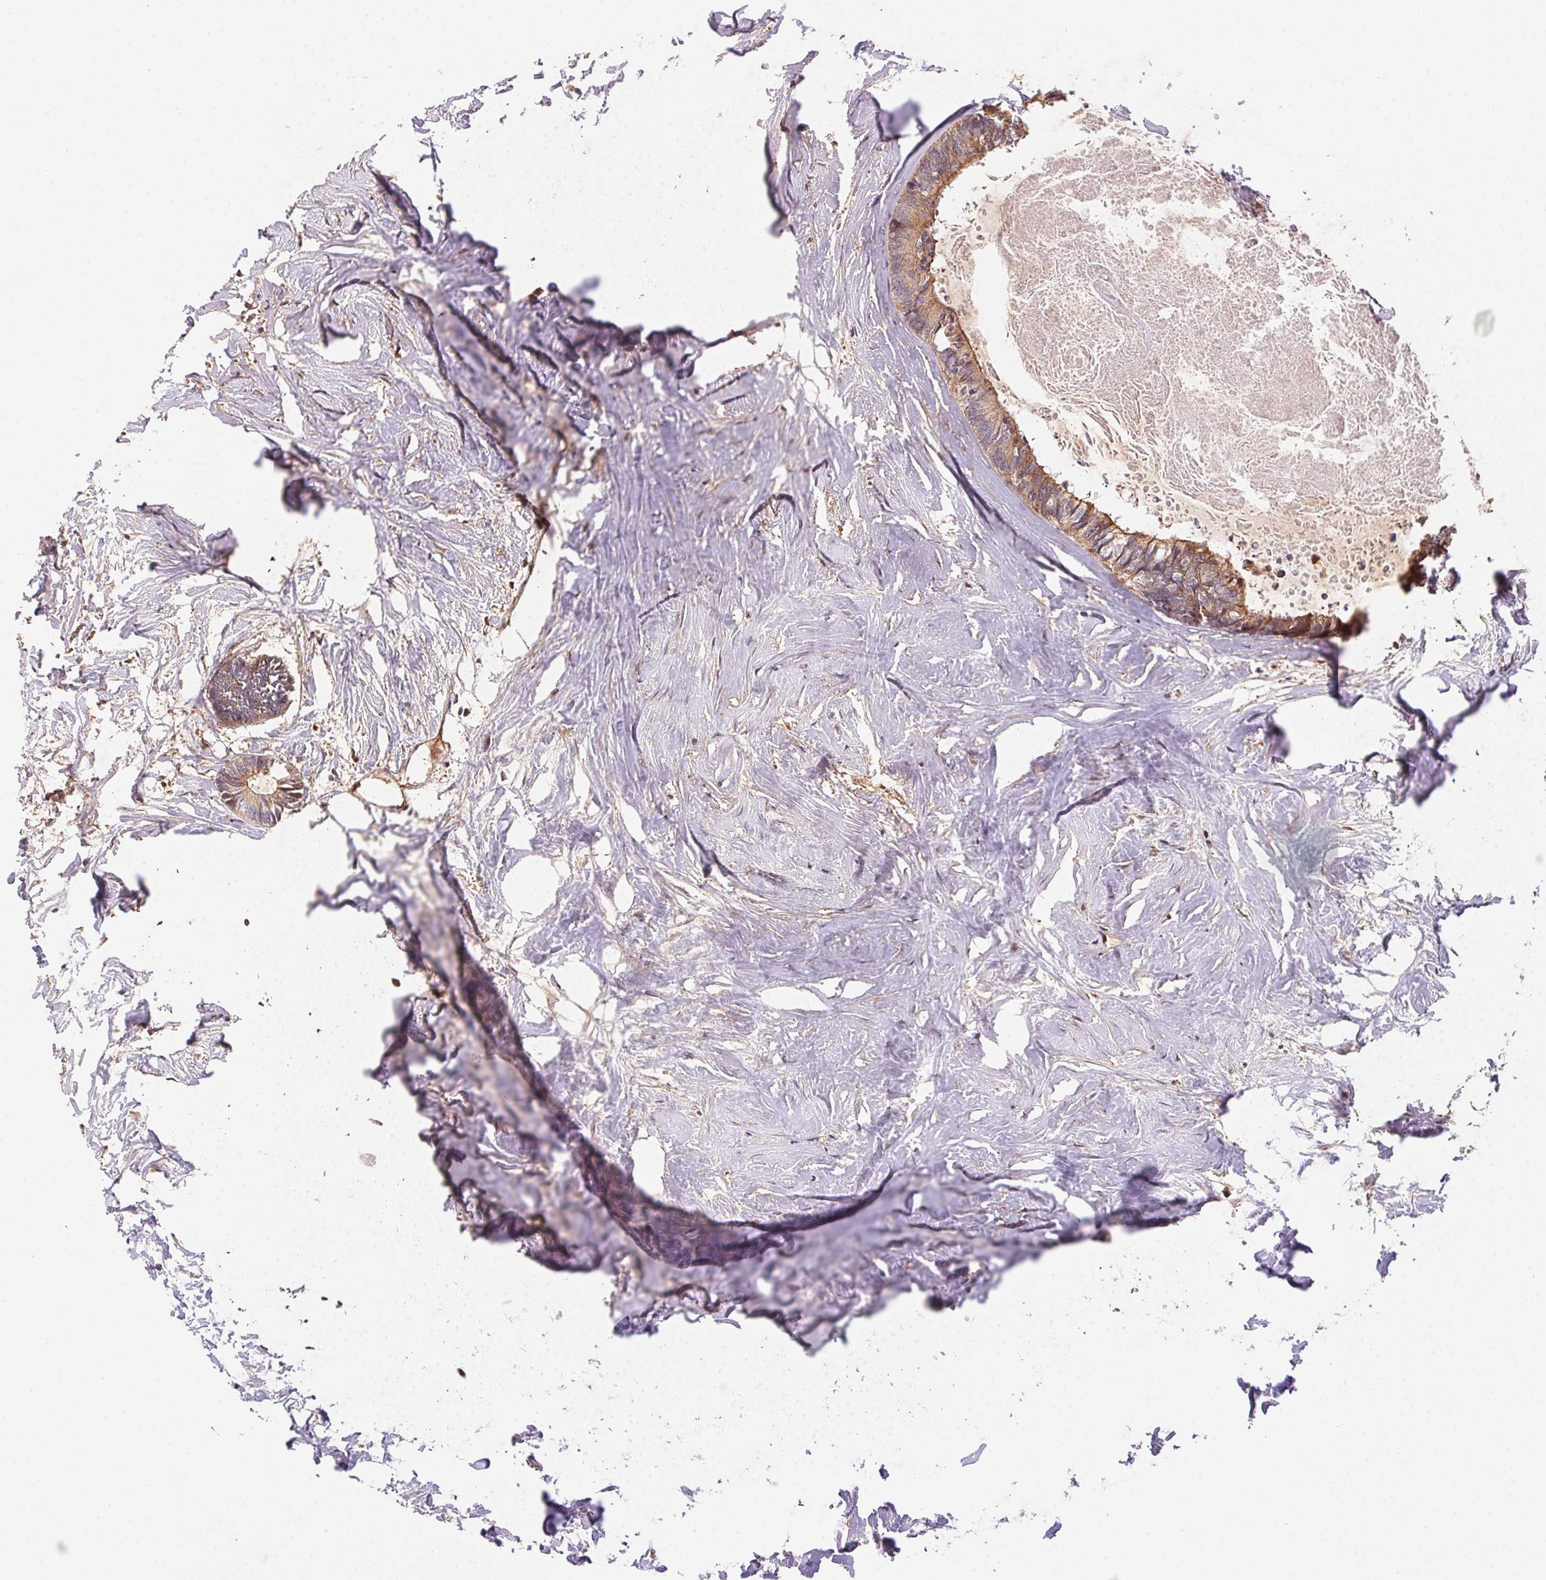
{"staining": {"intensity": "weak", "quantity": ">75%", "location": "cytoplasmic/membranous"}, "tissue": "colorectal cancer", "cell_type": "Tumor cells", "image_type": "cancer", "snomed": [{"axis": "morphology", "description": "Adenocarcinoma, NOS"}, {"axis": "topography", "description": "Colon"}, {"axis": "topography", "description": "Rectum"}], "caption": "Colorectal cancer was stained to show a protein in brown. There is low levels of weak cytoplasmic/membranous positivity in about >75% of tumor cells.", "gene": "USE1", "patient": {"sex": "male", "age": 57}}